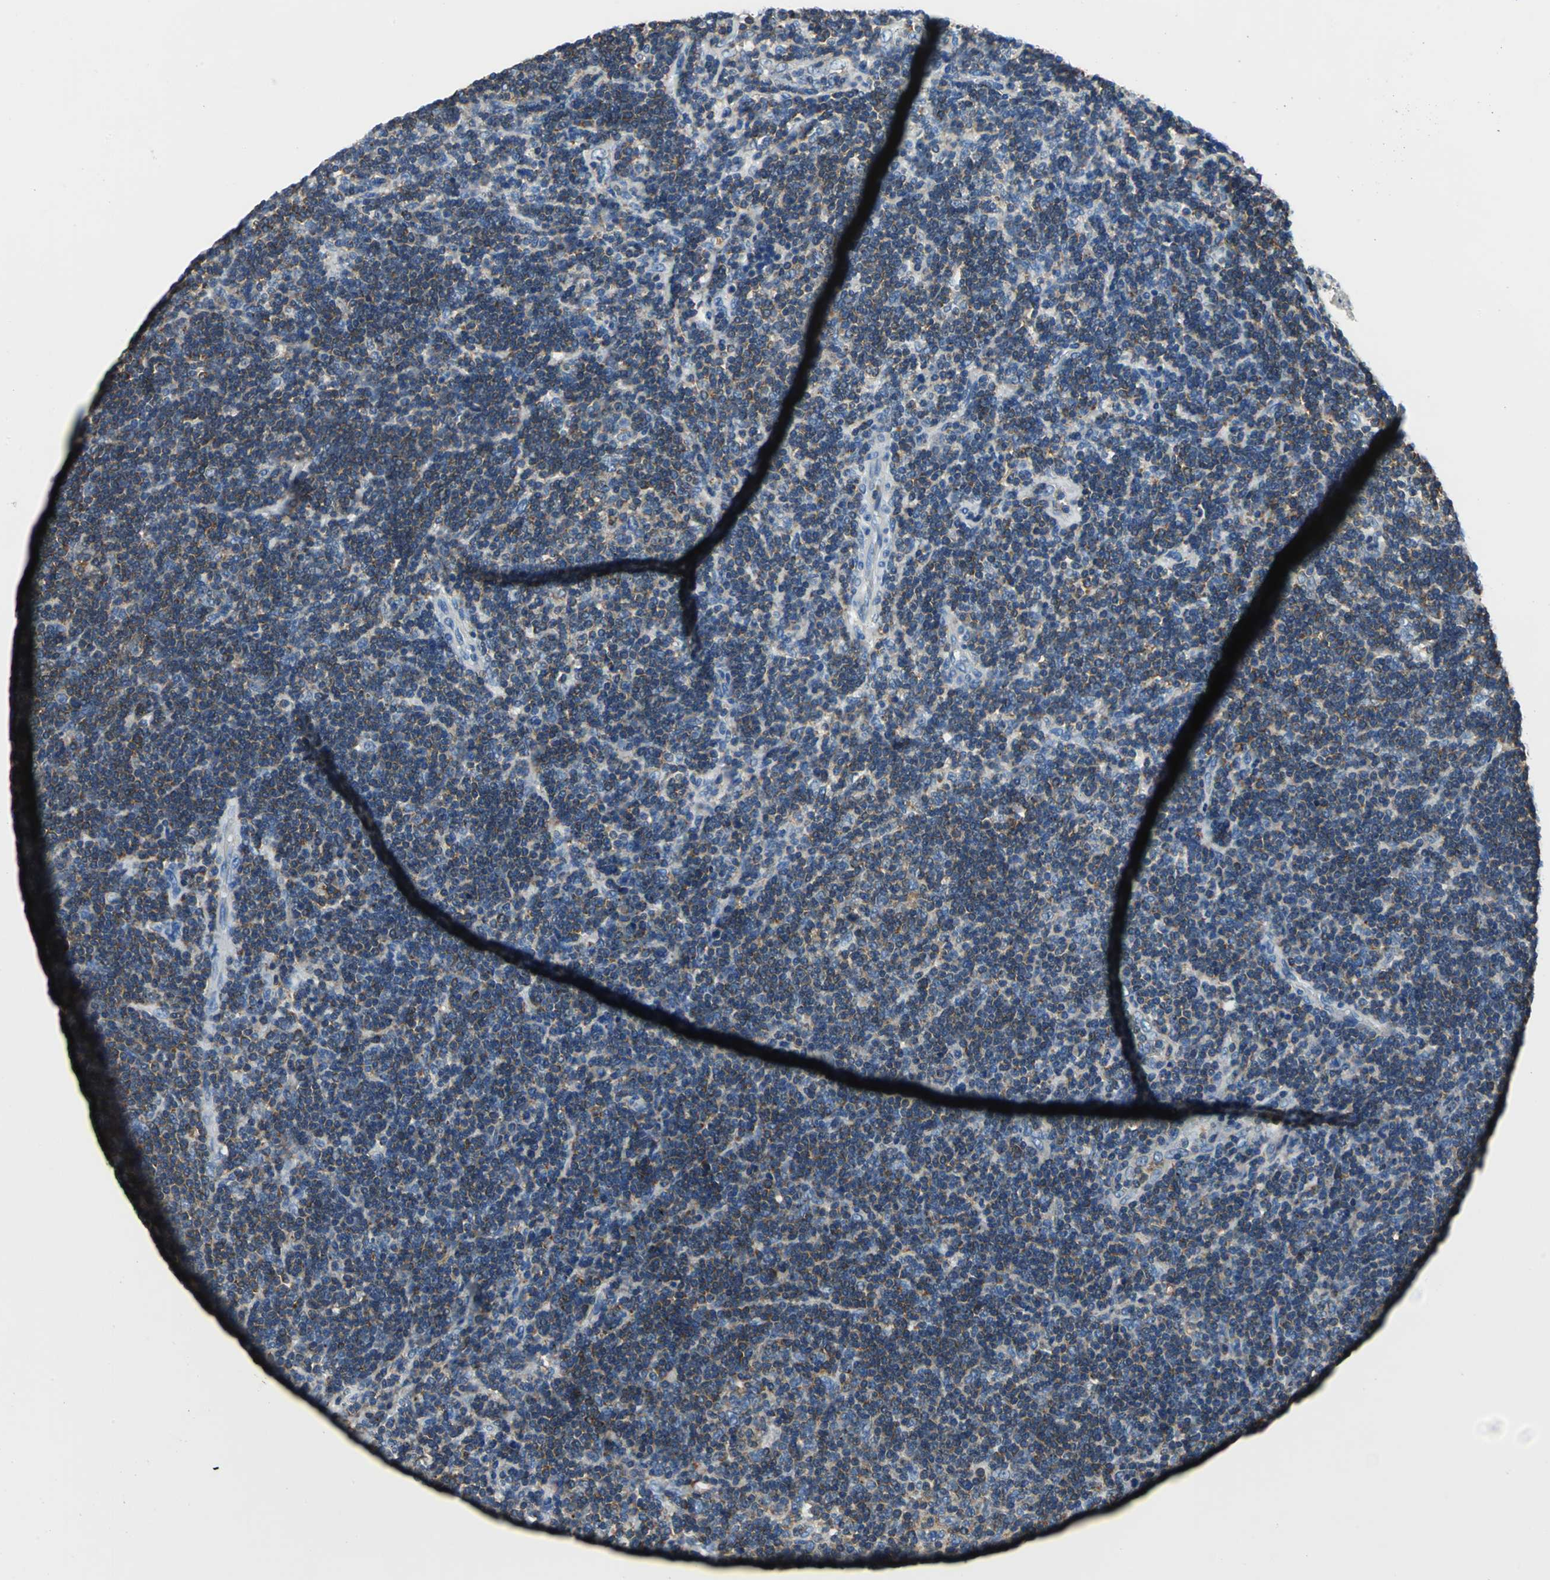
{"staining": {"intensity": "moderate", "quantity": ">75%", "location": "cytoplasmic/membranous"}, "tissue": "lymphoma", "cell_type": "Tumor cells", "image_type": "cancer", "snomed": [{"axis": "morphology", "description": "Malignant lymphoma, non-Hodgkin's type, Low grade"}, {"axis": "topography", "description": "Lymph node"}], "caption": "Immunohistochemical staining of low-grade malignant lymphoma, non-Hodgkin's type demonstrates medium levels of moderate cytoplasmic/membranous protein expression in approximately >75% of tumor cells. Nuclei are stained in blue.", "gene": "SEPTIN6", "patient": {"sex": "male", "age": 70}}